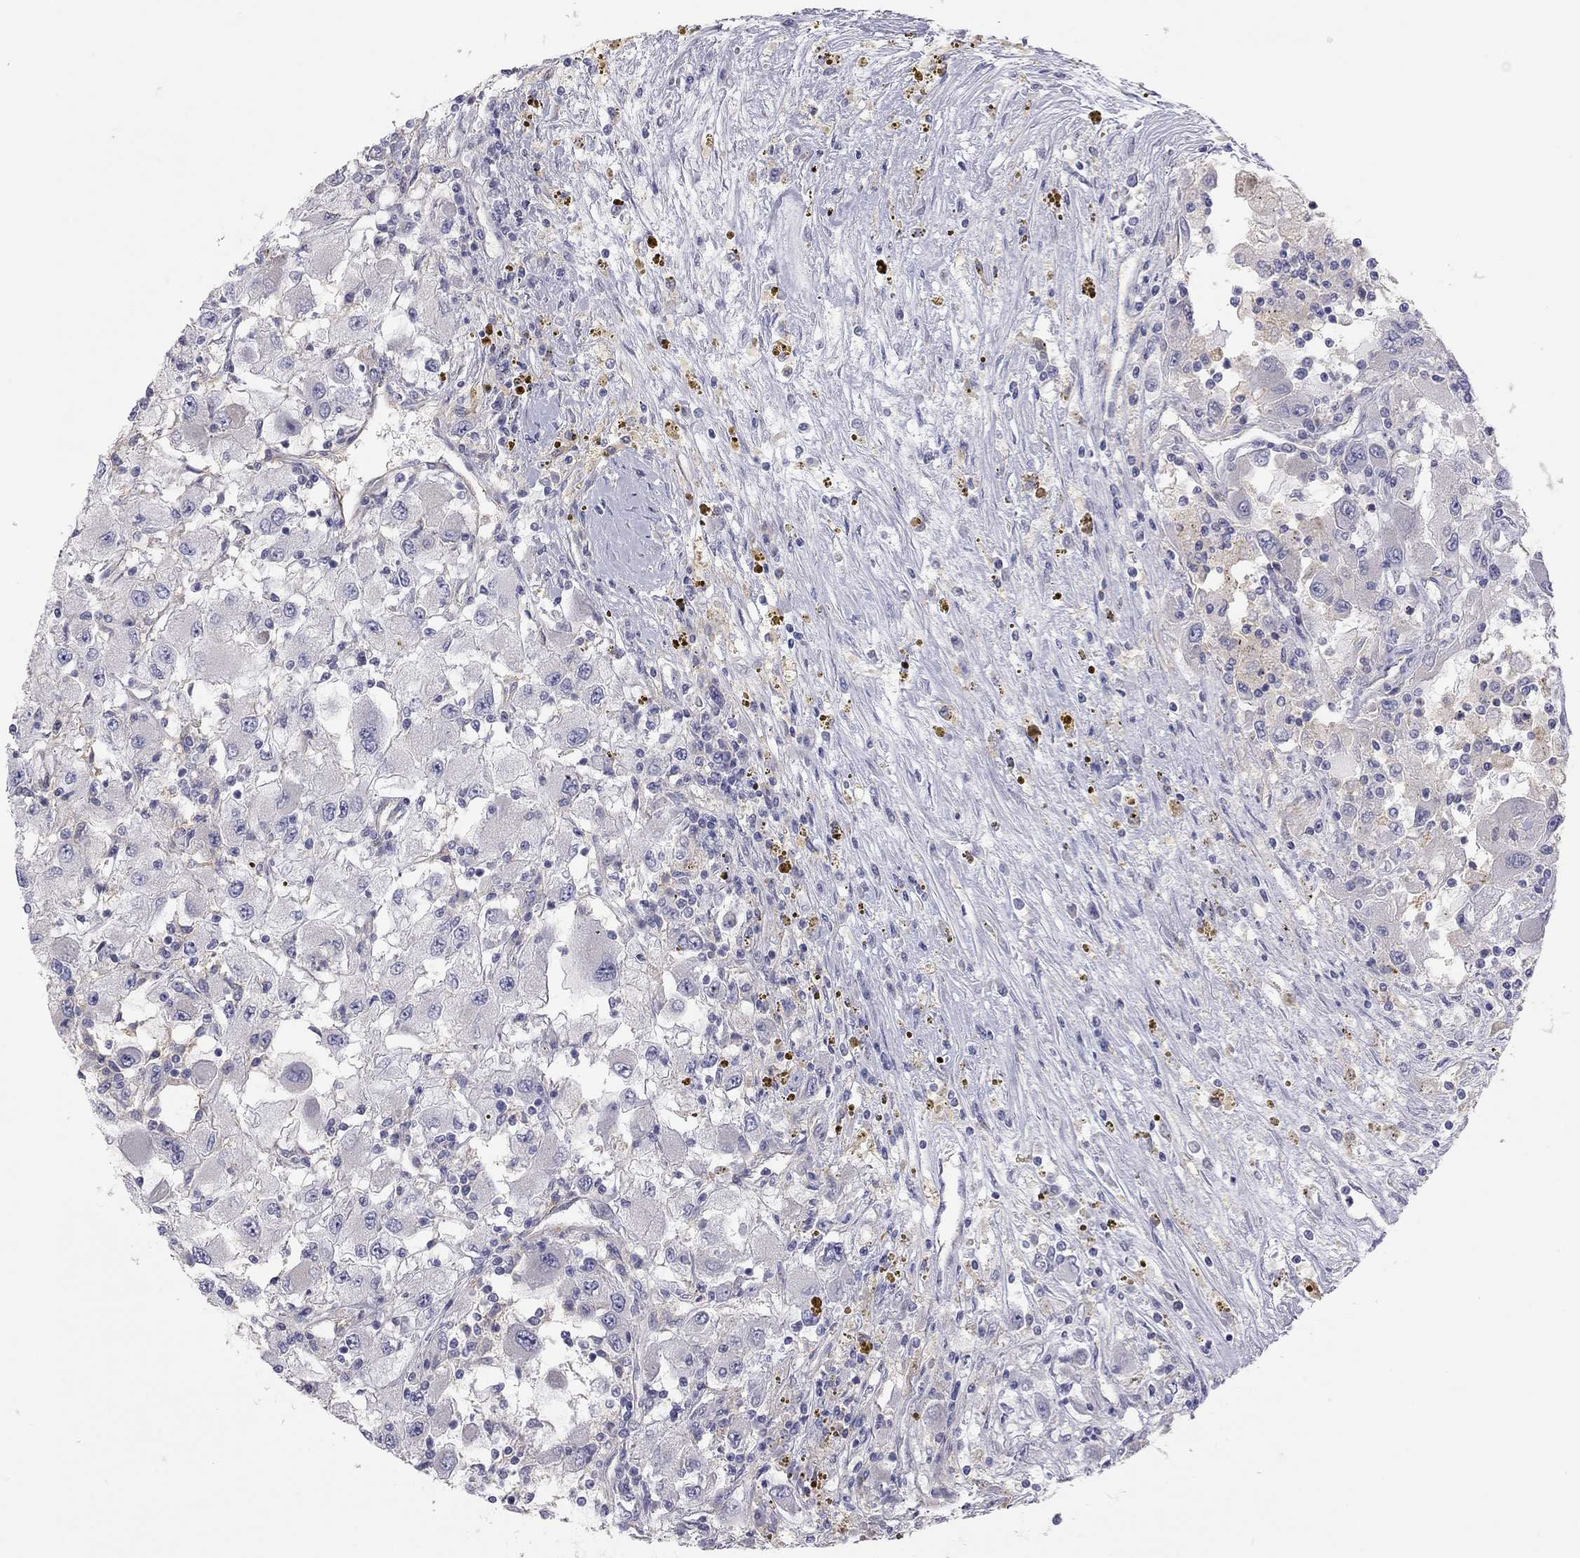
{"staining": {"intensity": "negative", "quantity": "none", "location": "none"}, "tissue": "renal cancer", "cell_type": "Tumor cells", "image_type": "cancer", "snomed": [{"axis": "morphology", "description": "Adenocarcinoma, NOS"}, {"axis": "topography", "description": "Kidney"}], "caption": "Immunohistochemistry image of renal cancer stained for a protein (brown), which exhibits no positivity in tumor cells. Nuclei are stained in blue.", "gene": "GPRC5B", "patient": {"sex": "female", "age": 67}}